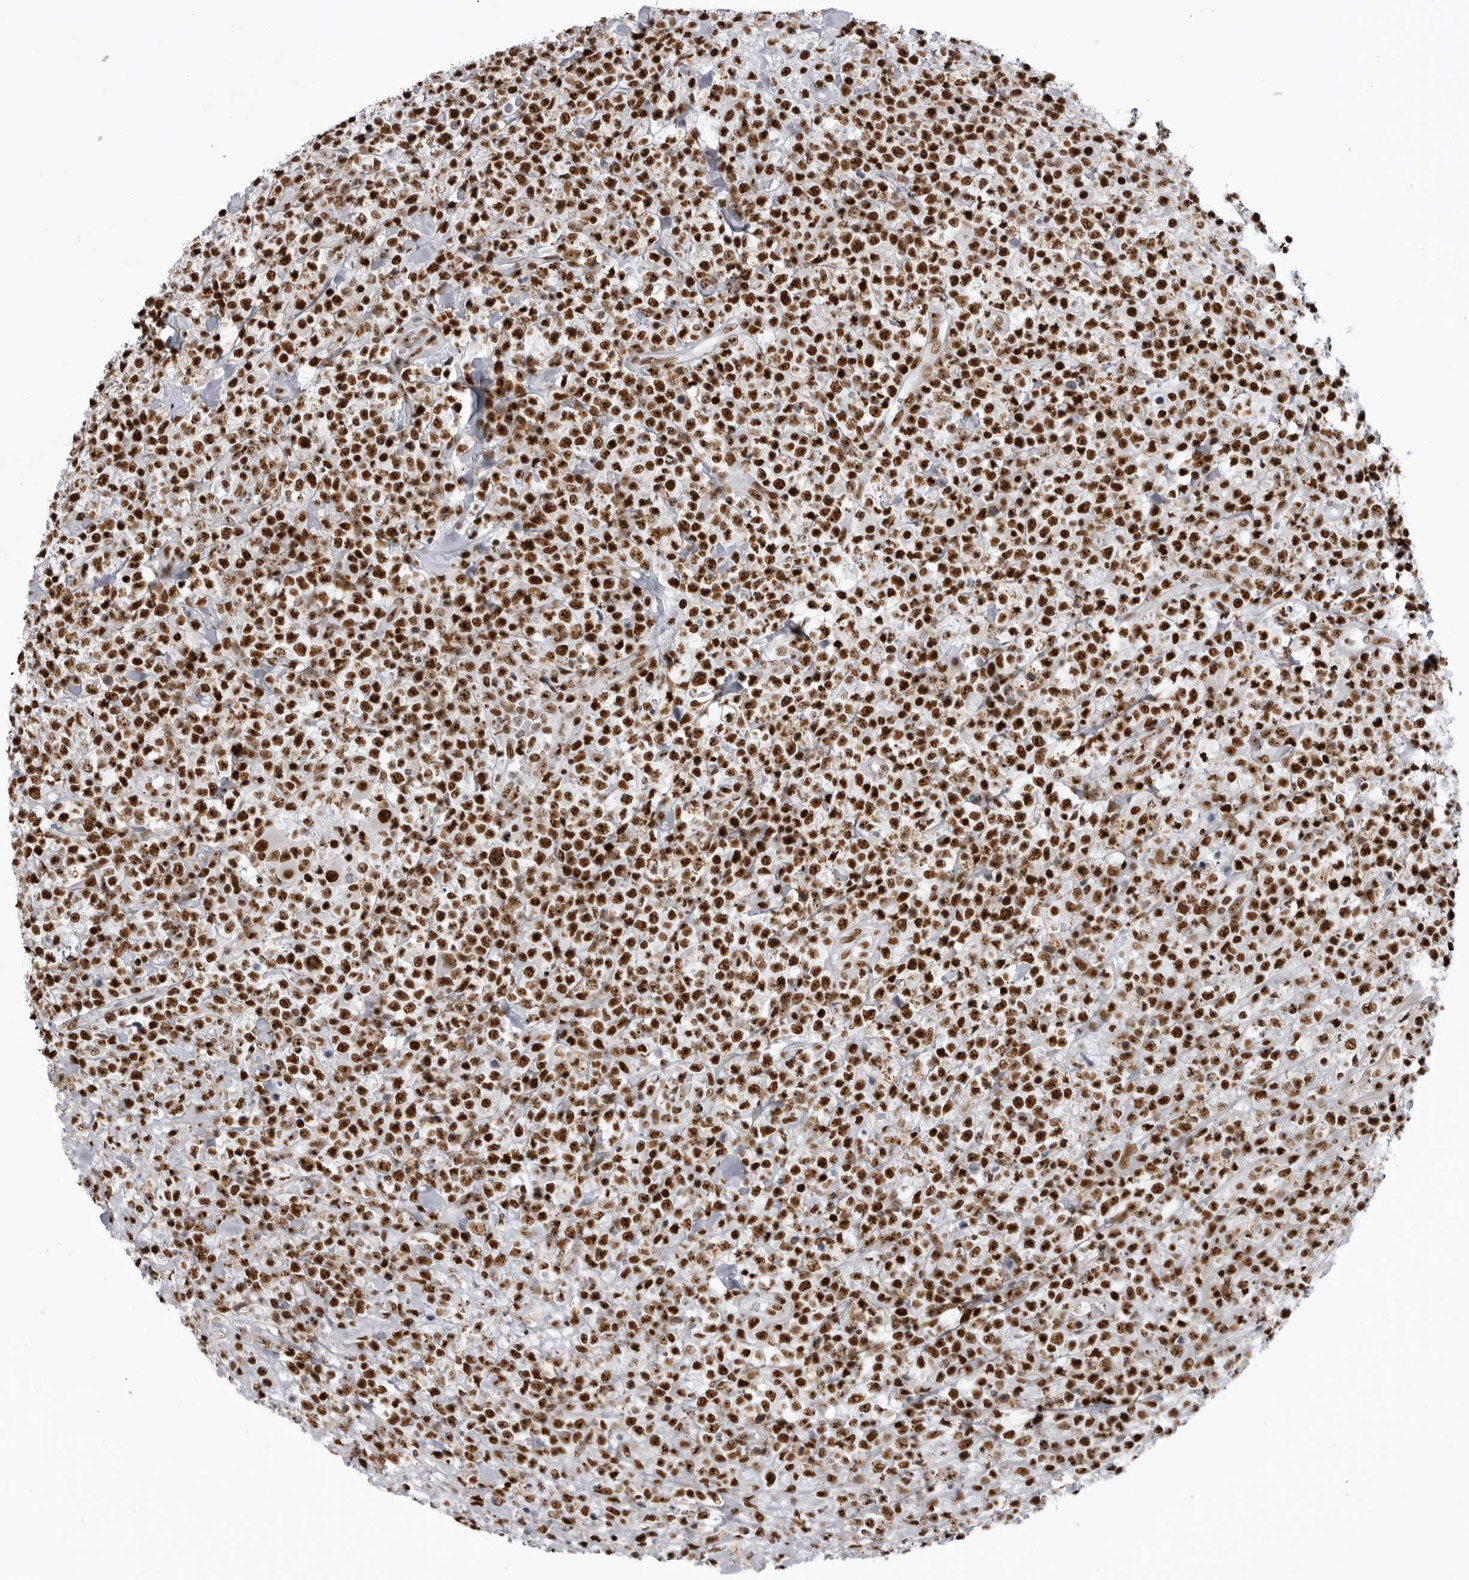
{"staining": {"intensity": "strong", "quantity": ">75%", "location": "nuclear"}, "tissue": "lymphoma", "cell_type": "Tumor cells", "image_type": "cancer", "snomed": [{"axis": "morphology", "description": "Malignant lymphoma, non-Hodgkin's type, High grade"}, {"axis": "topography", "description": "Colon"}], "caption": "The micrograph reveals immunohistochemical staining of lymphoma. There is strong nuclear staining is appreciated in about >75% of tumor cells. The protein is shown in brown color, while the nuclei are stained blue.", "gene": "DHX9", "patient": {"sex": "female", "age": 53}}